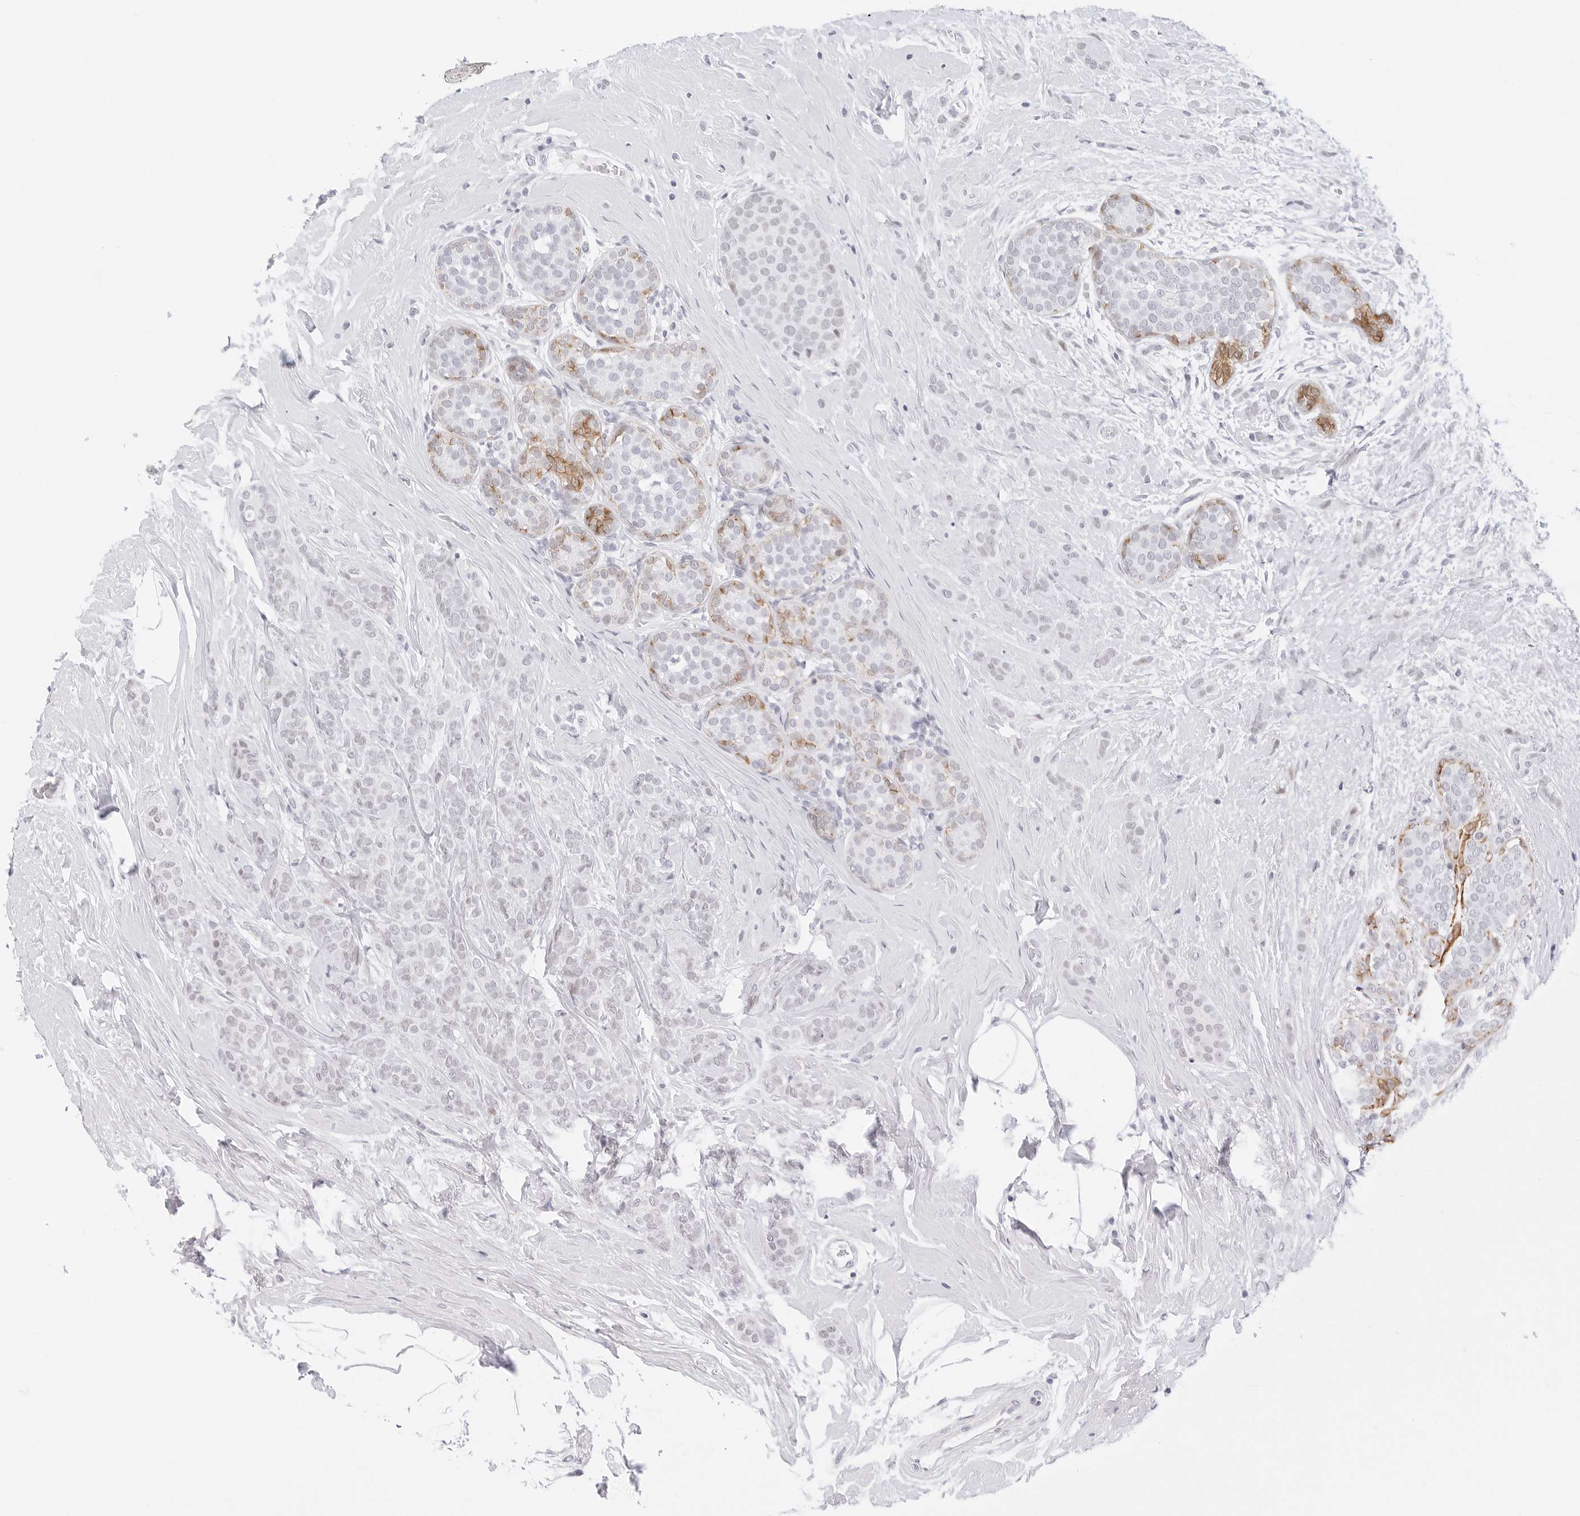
{"staining": {"intensity": "moderate", "quantity": "<25%", "location": "cytoplasmic/membranous"}, "tissue": "breast cancer", "cell_type": "Tumor cells", "image_type": "cancer", "snomed": [{"axis": "morphology", "description": "Lobular carcinoma, in situ"}, {"axis": "morphology", "description": "Lobular carcinoma"}, {"axis": "topography", "description": "Breast"}], "caption": "Immunohistochemistry staining of breast cancer, which displays low levels of moderate cytoplasmic/membranous positivity in about <25% of tumor cells indicating moderate cytoplasmic/membranous protein positivity. The staining was performed using DAB (brown) for protein detection and nuclei were counterstained in hematoxylin (blue).", "gene": "CDH1", "patient": {"sex": "female", "age": 41}}